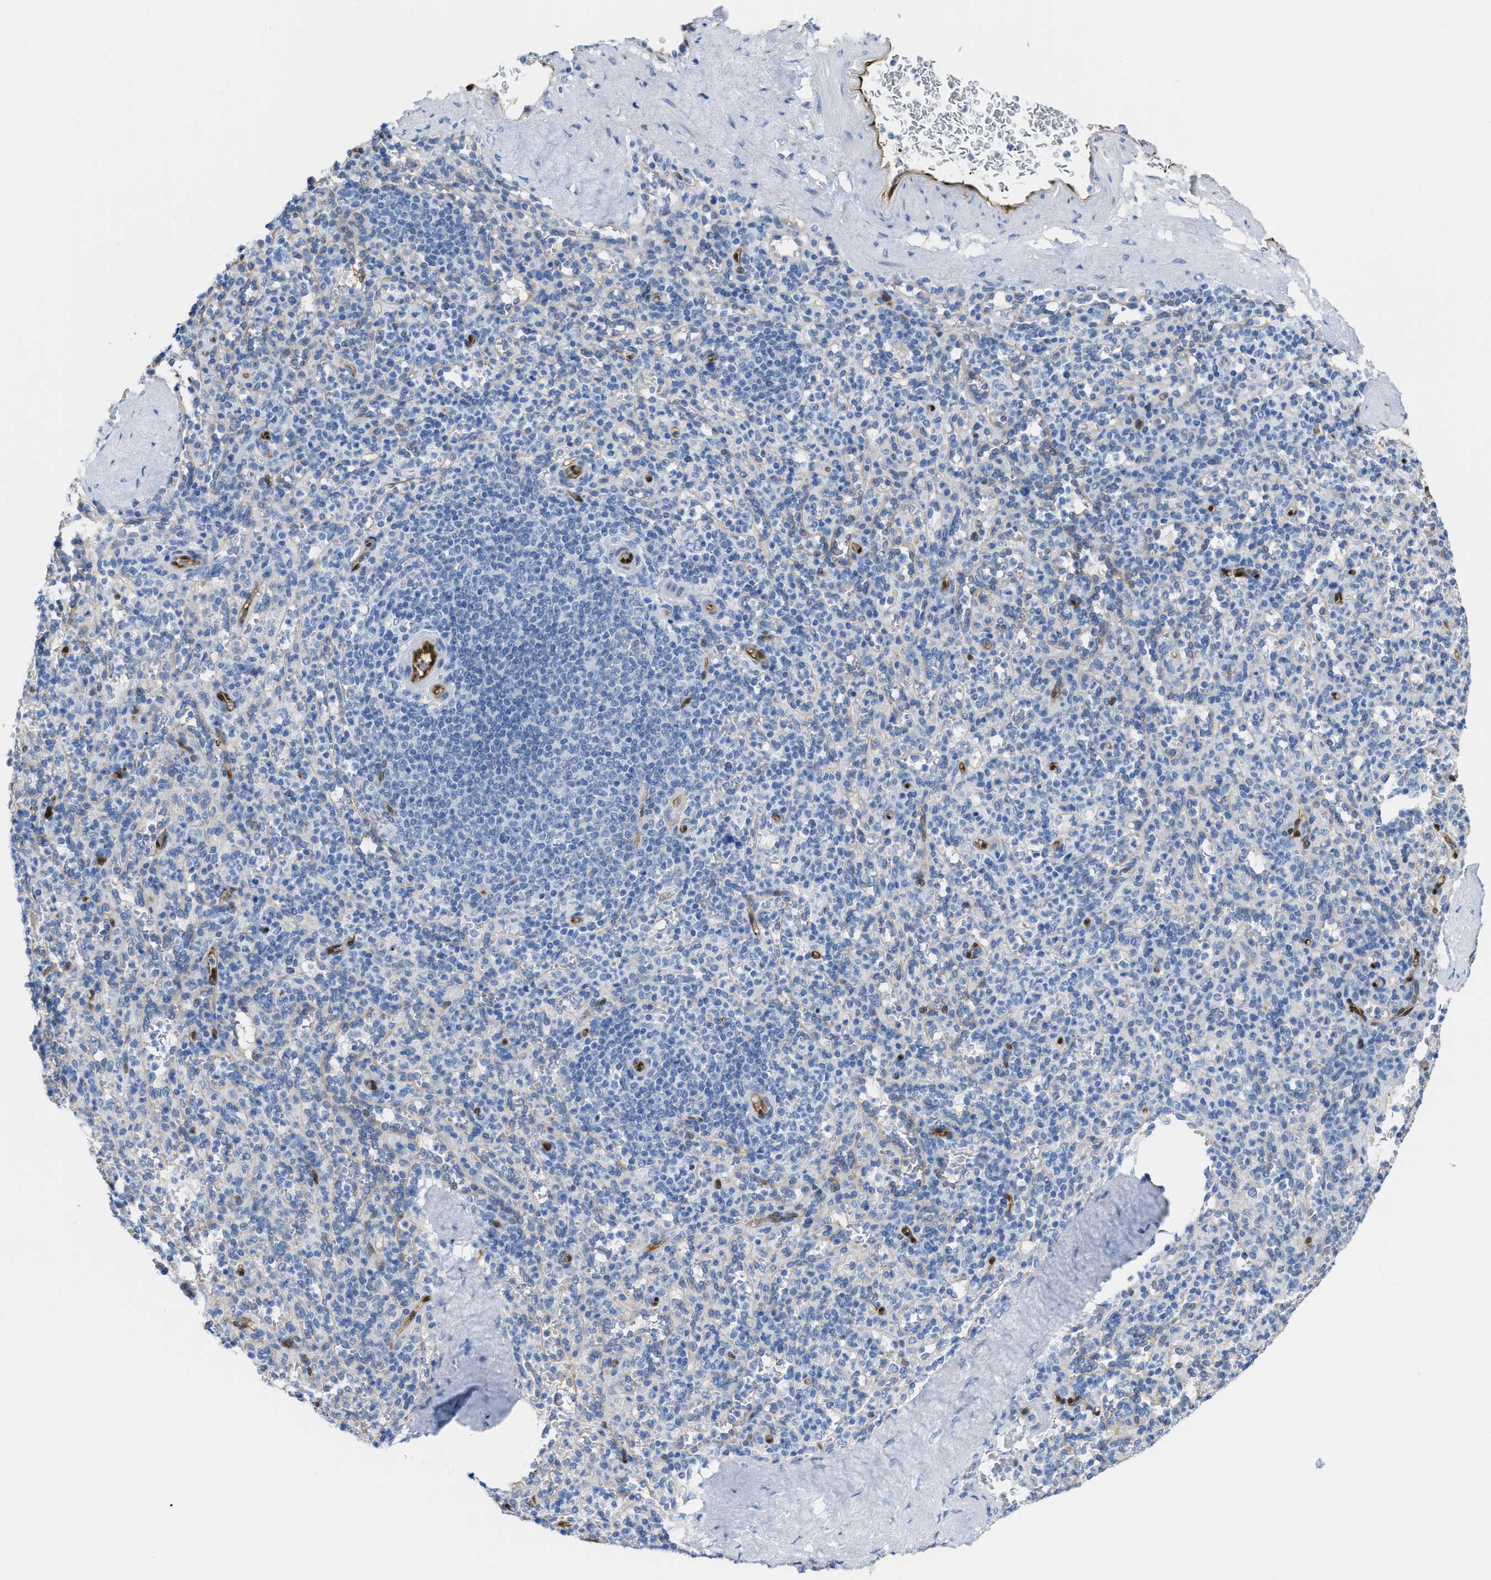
{"staining": {"intensity": "negative", "quantity": "none", "location": "none"}, "tissue": "spleen", "cell_type": "Cells in red pulp", "image_type": "normal", "snomed": [{"axis": "morphology", "description": "Normal tissue, NOS"}, {"axis": "topography", "description": "Spleen"}], "caption": "Cells in red pulp show no significant positivity in unremarkable spleen.", "gene": "ASS1", "patient": {"sex": "male", "age": 36}}